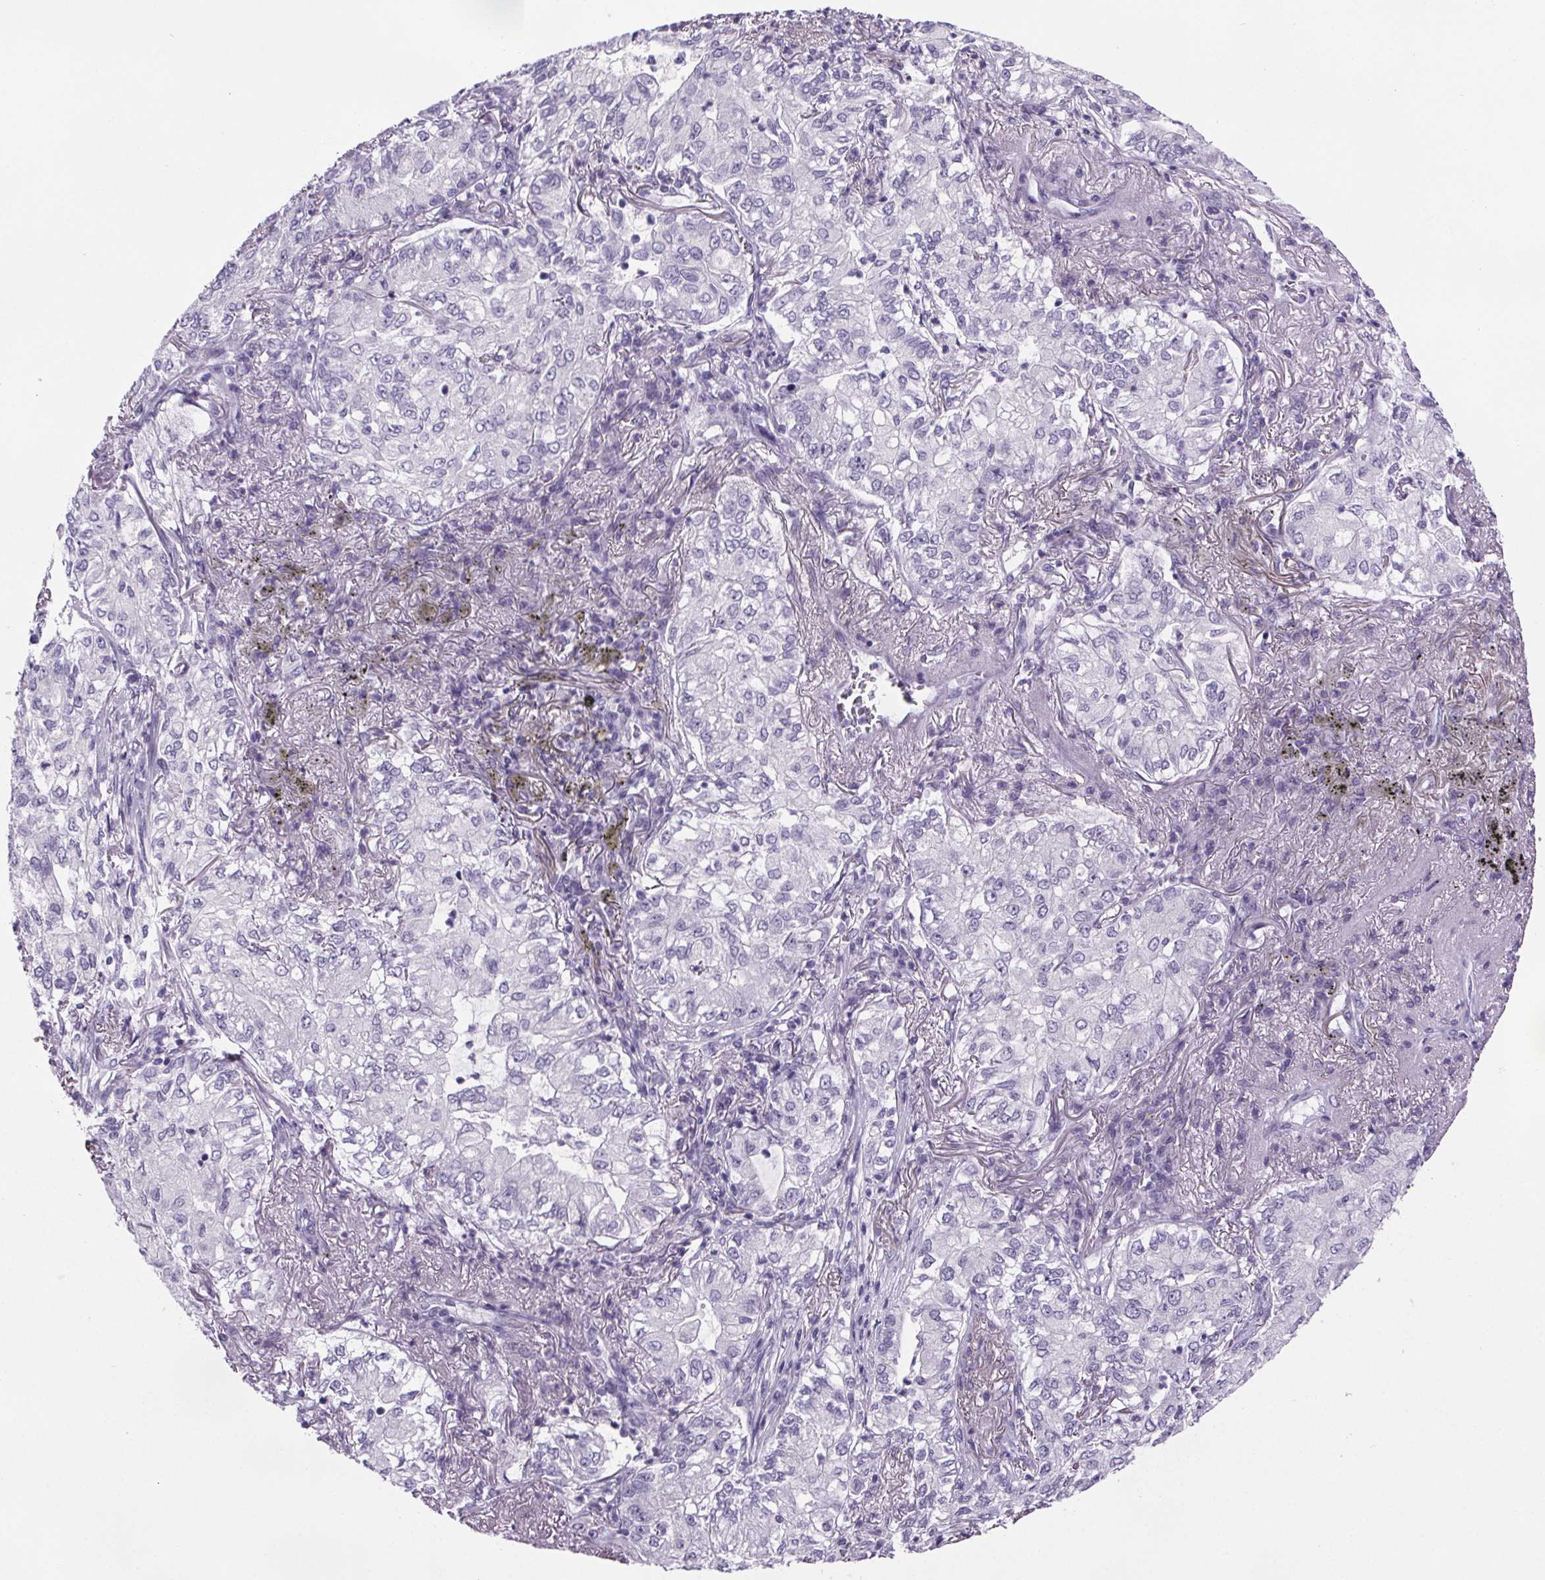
{"staining": {"intensity": "negative", "quantity": "none", "location": "none"}, "tissue": "lung cancer", "cell_type": "Tumor cells", "image_type": "cancer", "snomed": [{"axis": "morphology", "description": "Adenocarcinoma, NOS"}, {"axis": "topography", "description": "Lung"}], "caption": "DAB immunohistochemical staining of lung adenocarcinoma displays no significant expression in tumor cells. (Brightfield microscopy of DAB (3,3'-diaminobenzidine) immunohistochemistry (IHC) at high magnification).", "gene": "CUBN", "patient": {"sex": "female", "age": 73}}